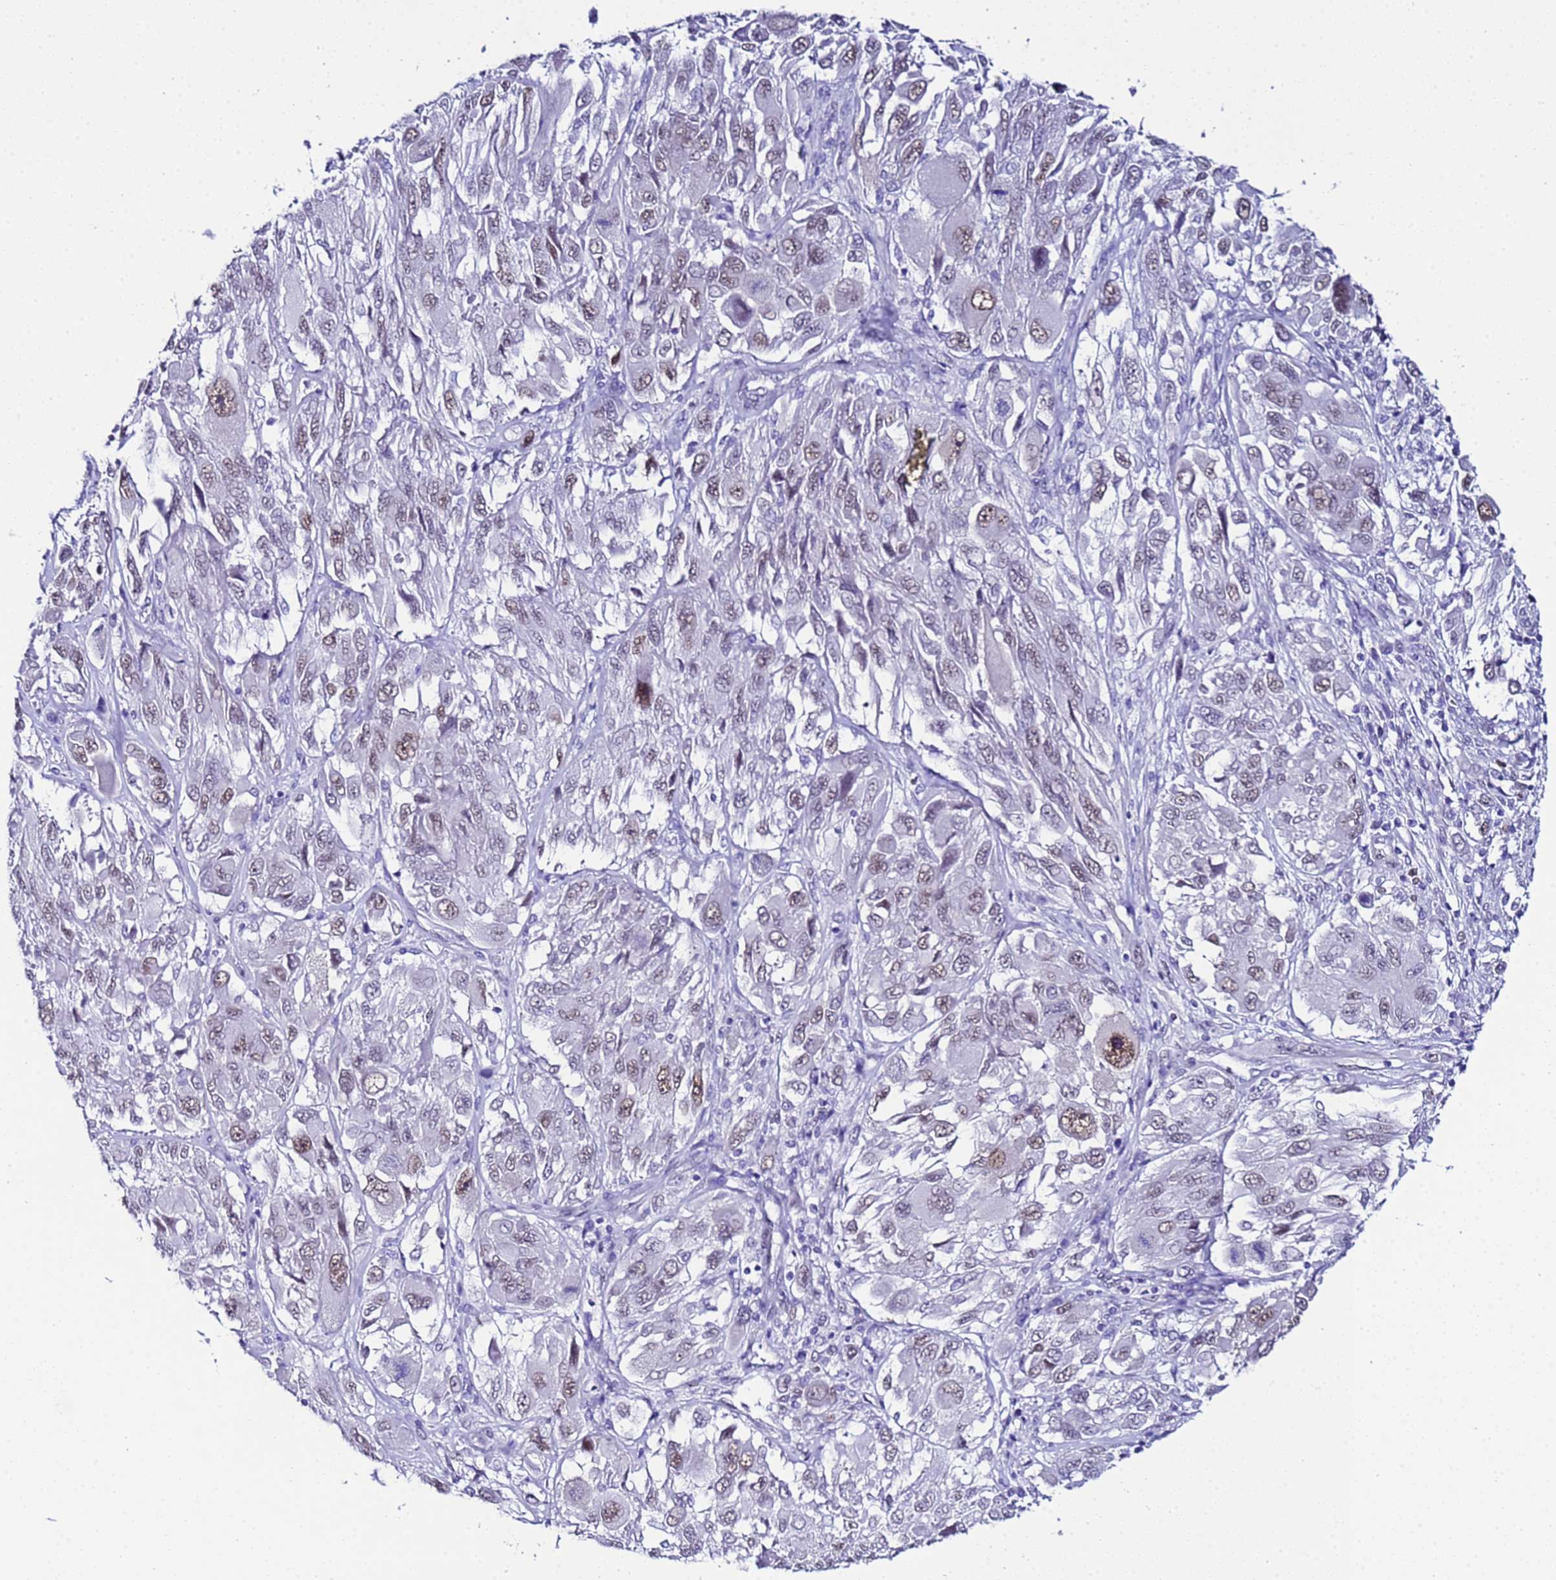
{"staining": {"intensity": "moderate", "quantity": "25%-75%", "location": "nuclear"}, "tissue": "melanoma", "cell_type": "Tumor cells", "image_type": "cancer", "snomed": [{"axis": "morphology", "description": "Malignant melanoma, NOS"}, {"axis": "topography", "description": "Skin"}], "caption": "Immunohistochemistry of human melanoma demonstrates medium levels of moderate nuclear expression in about 25%-75% of tumor cells.", "gene": "BCL7A", "patient": {"sex": "female", "age": 91}}